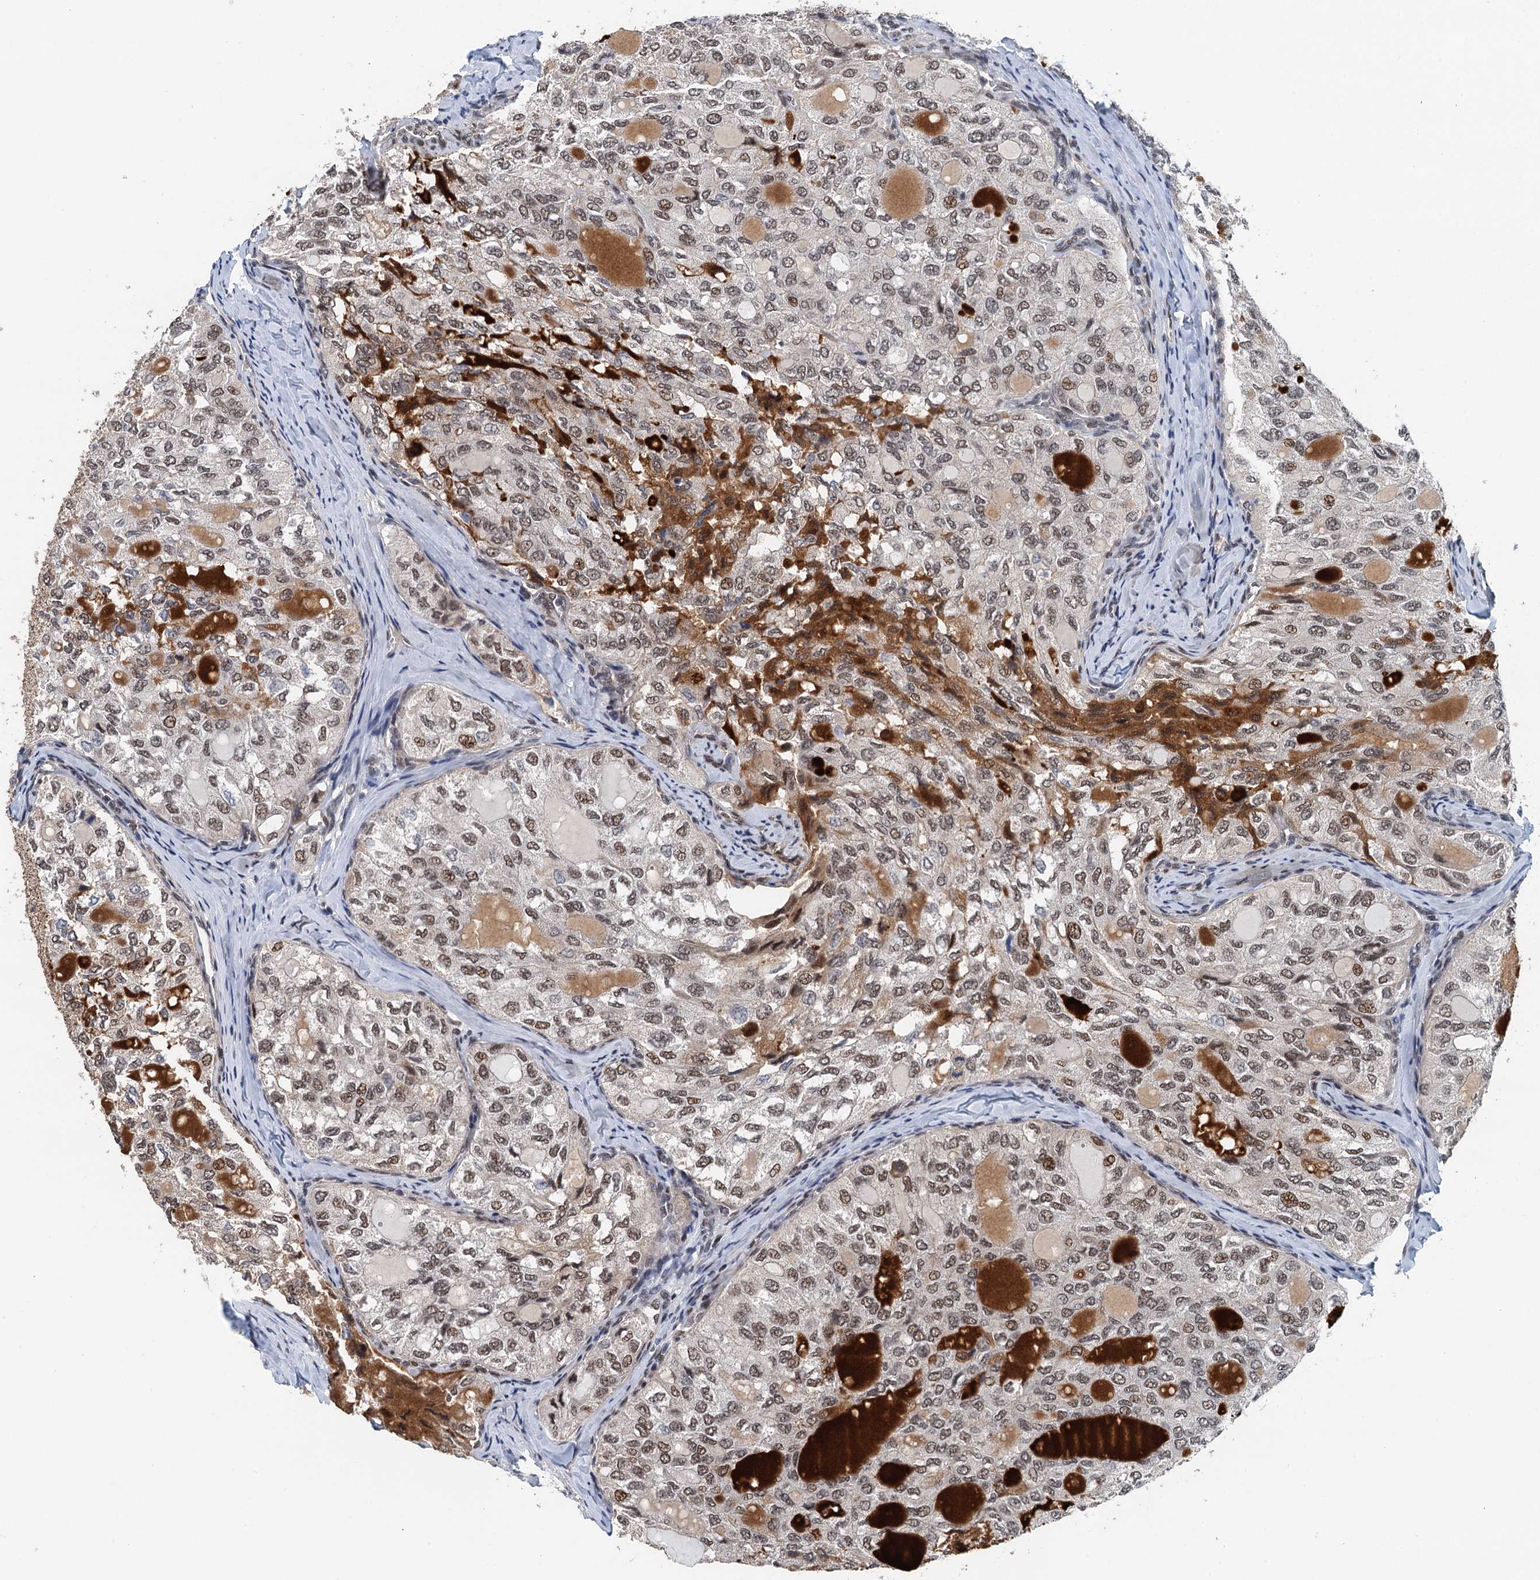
{"staining": {"intensity": "moderate", "quantity": ">75%", "location": "nuclear"}, "tissue": "thyroid cancer", "cell_type": "Tumor cells", "image_type": "cancer", "snomed": [{"axis": "morphology", "description": "Follicular adenoma carcinoma, NOS"}, {"axis": "topography", "description": "Thyroid gland"}], "caption": "Approximately >75% of tumor cells in human thyroid cancer (follicular adenoma carcinoma) display moderate nuclear protein expression as visualized by brown immunohistochemical staining.", "gene": "MTA3", "patient": {"sex": "male", "age": 75}}